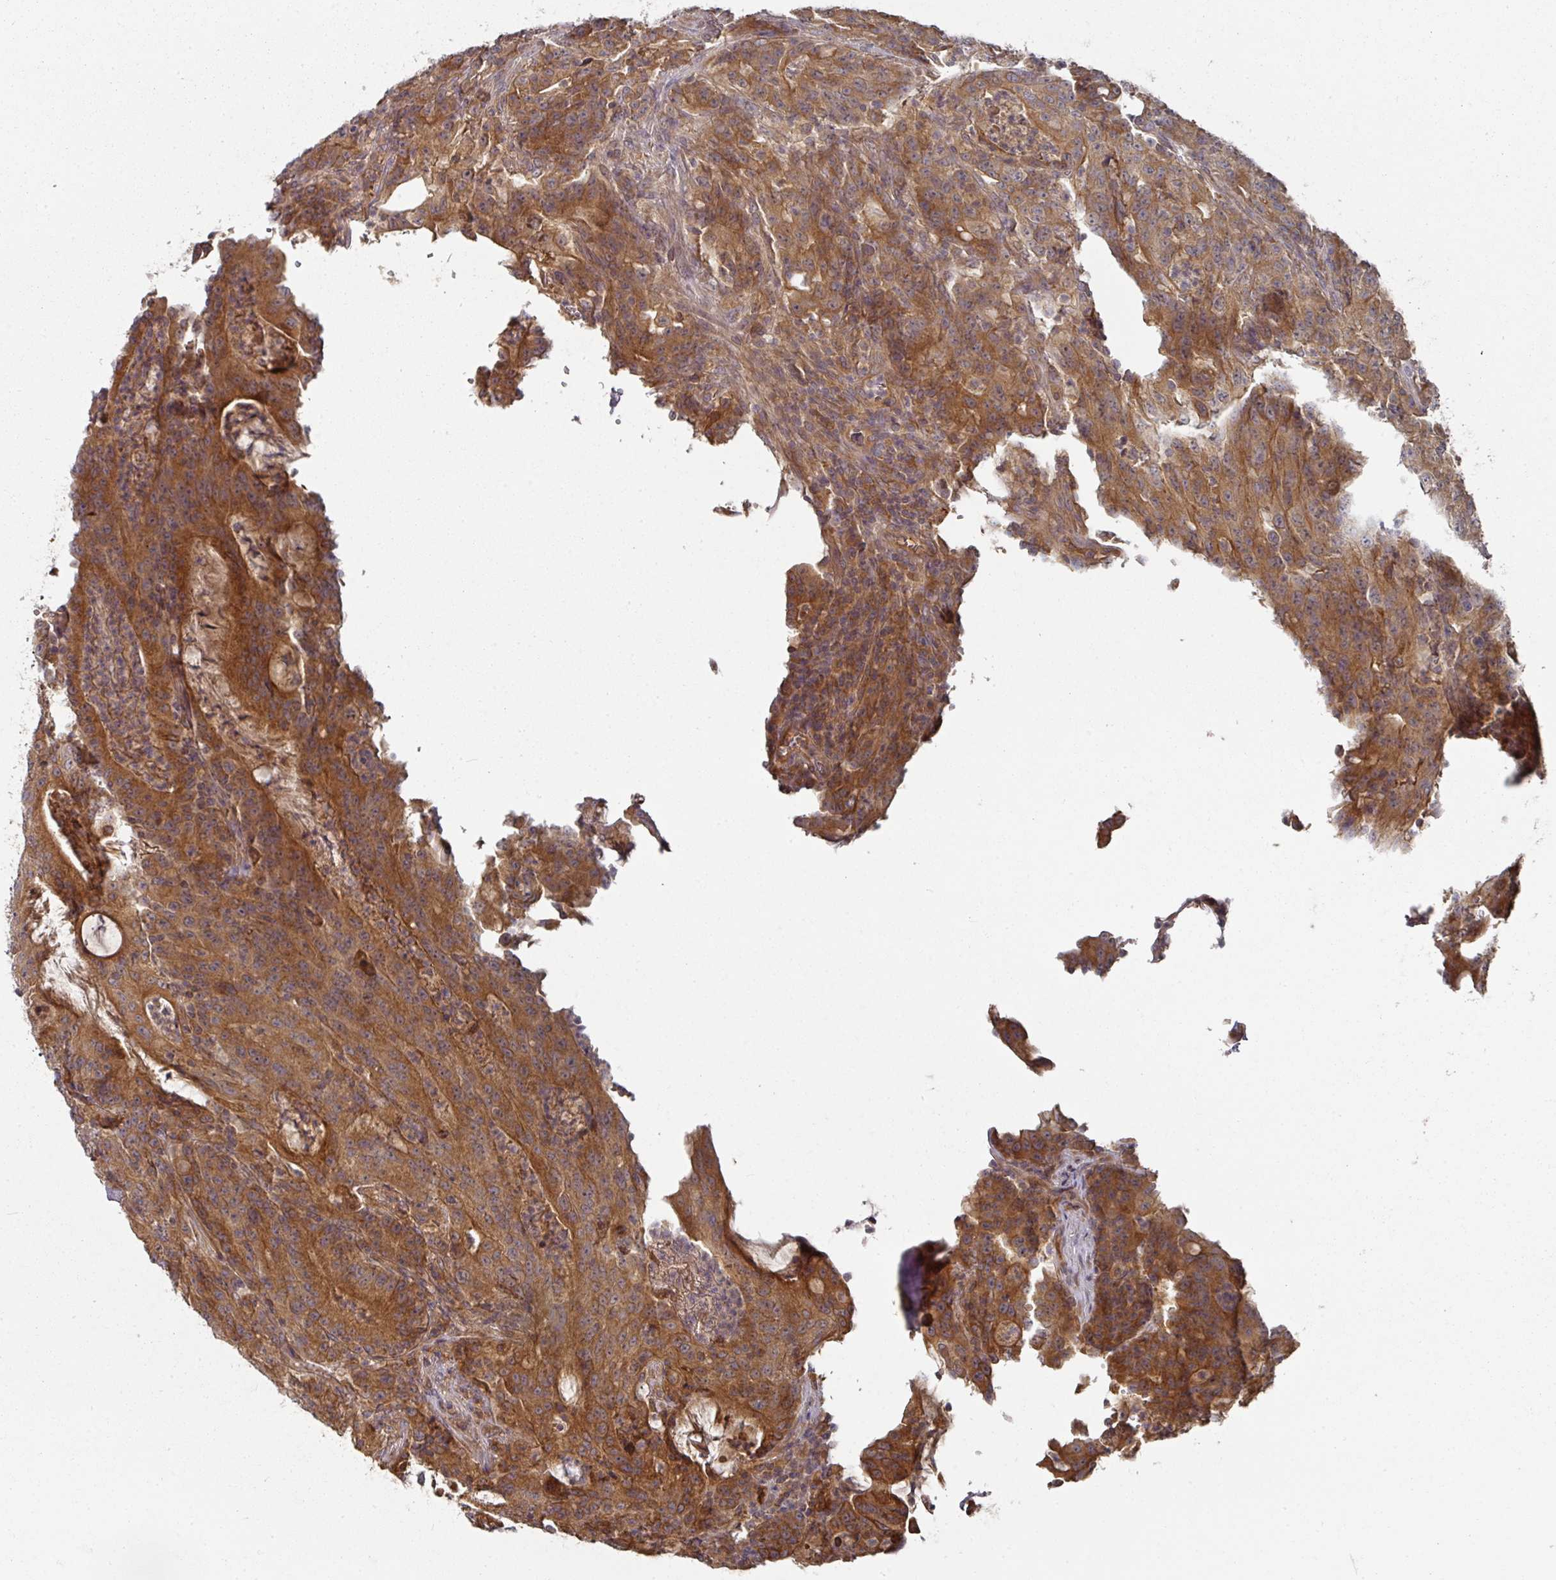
{"staining": {"intensity": "strong", "quantity": ">75%", "location": "cytoplasmic/membranous"}, "tissue": "colorectal cancer", "cell_type": "Tumor cells", "image_type": "cancer", "snomed": [{"axis": "morphology", "description": "Adenocarcinoma, NOS"}, {"axis": "topography", "description": "Colon"}], "caption": "Immunohistochemical staining of human adenocarcinoma (colorectal) reveals high levels of strong cytoplasmic/membranous protein staining in about >75% of tumor cells.", "gene": "CEP95", "patient": {"sex": "male", "age": 83}}